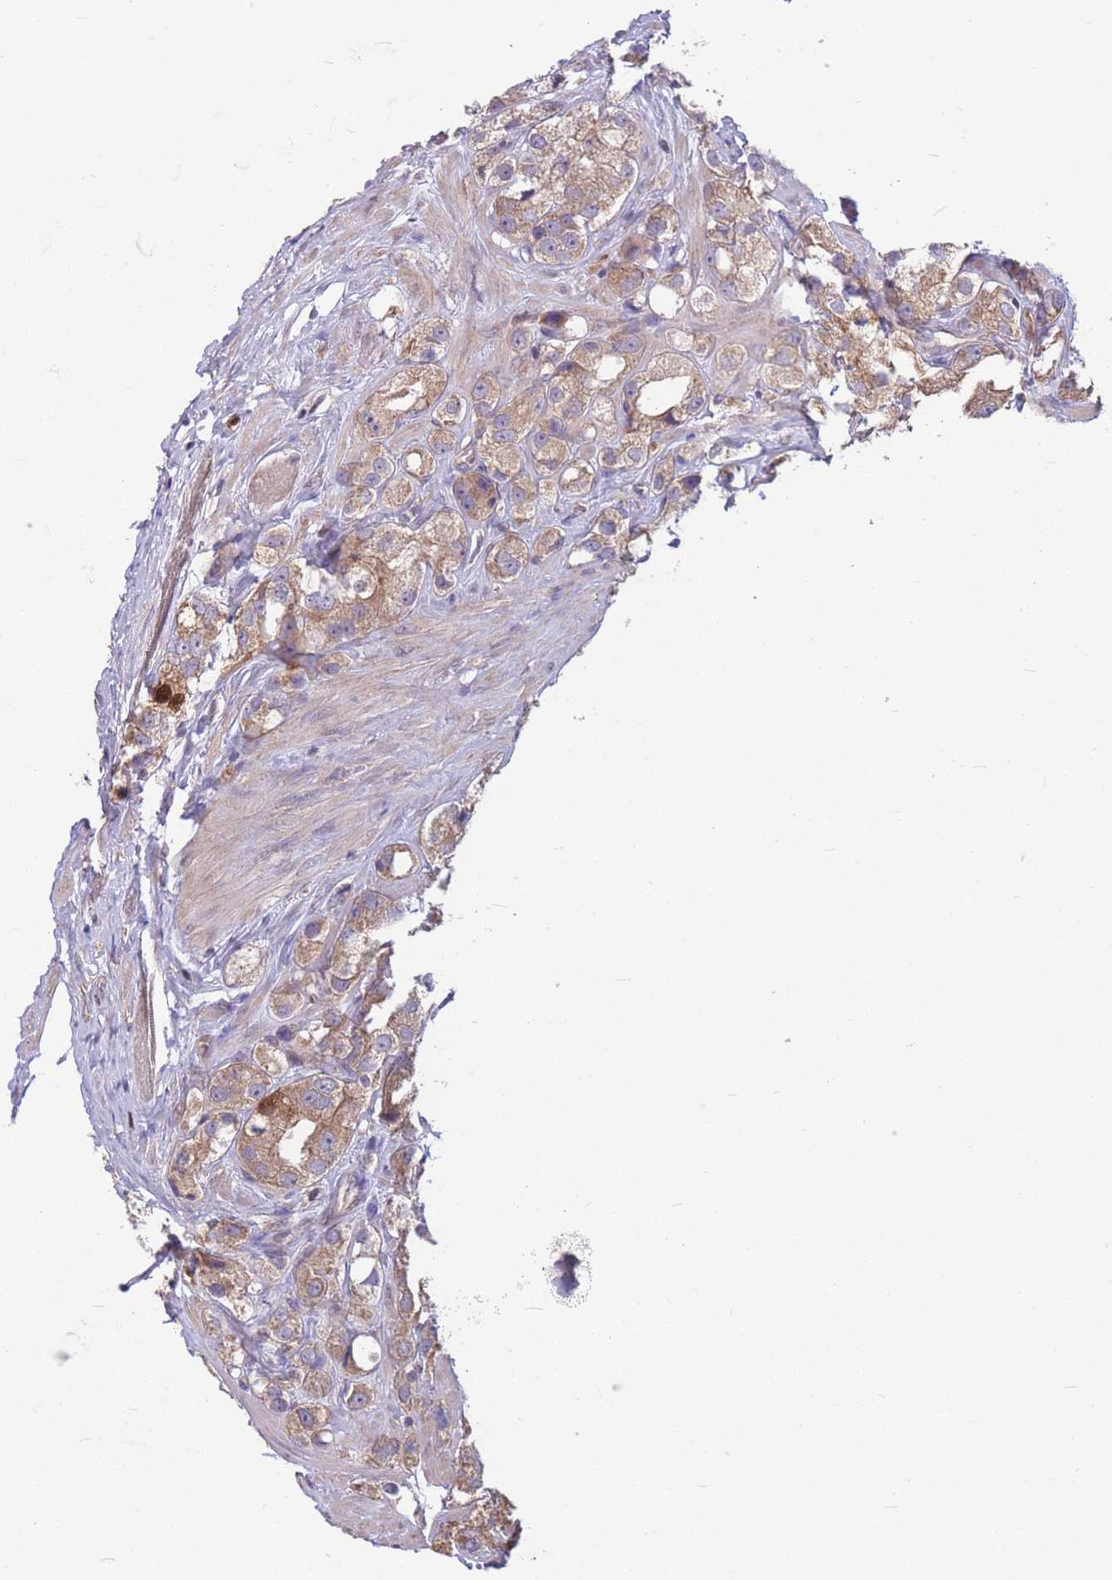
{"staining": {"intensity": "moderate", "quantity": ">75%", "location": "cytoplasmic/membranous,nuclear"}, "tissue": "prostate cancer", "cell_type": "Tumor cells", "image_type": "cancer", "snomed": [{"axis": "morphology", "description": "Adenocarcinoma, NOS"}, {"axis": "topography", "description": "Prostate"}], "caption": "Immunohistochemical staining of prostate cancer shows medium levels of moderate cytoplasmic/membranous and nuclear expression in about >75% of tumor cells. (IHC, brightfield microscopy, high magnification).", "gene": "GMNN", "patient": {"sex": "male", "age": 79}}